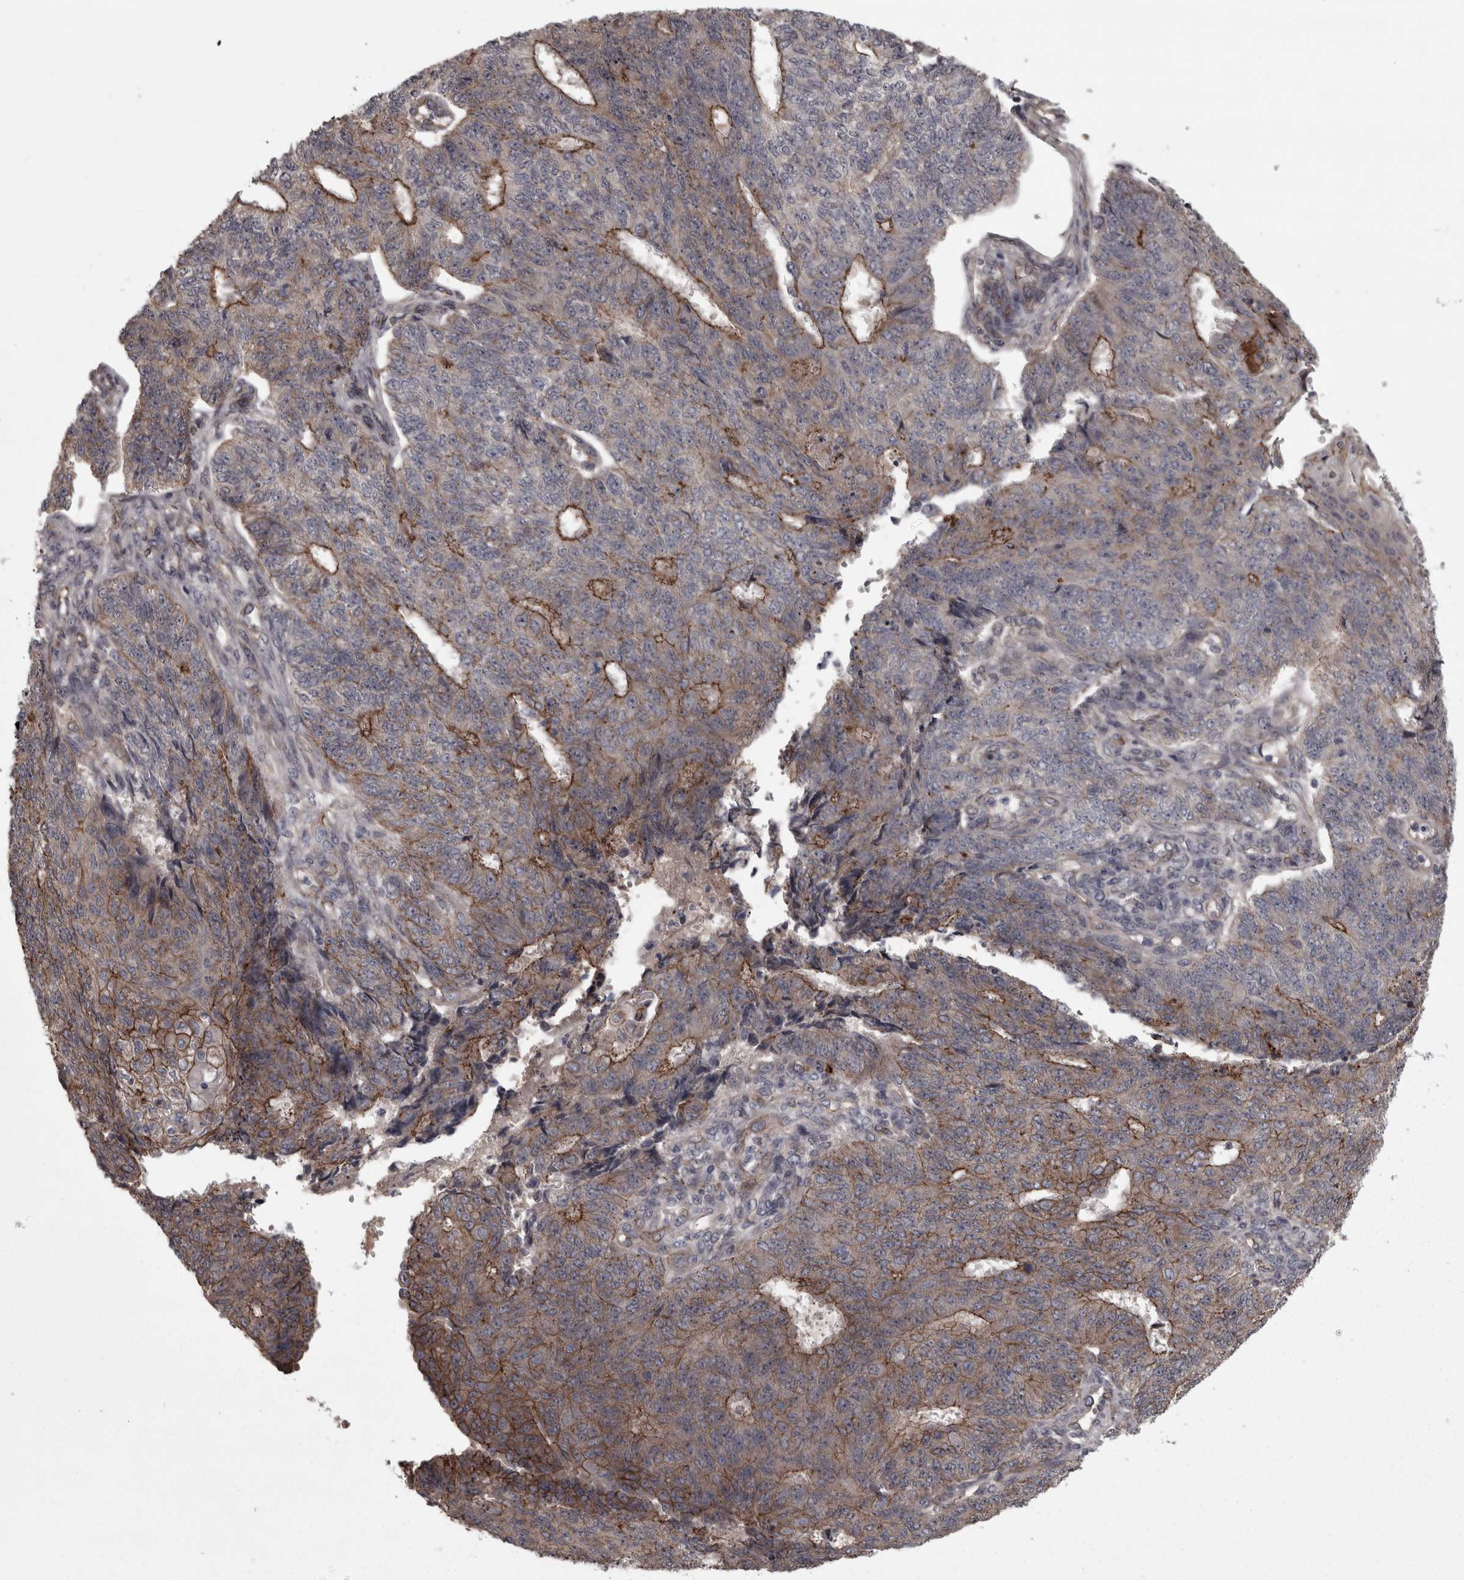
{"staining": {"intensity": "moderate", "quantity": "25%-75%", "location": "cytoplasmic/membranous"}, "tissue": "endometrial cancer", "cell_type": "Tumor cells", "image_type": "cancer", "snomed": [{"axis": "morphology", "description": "Adenocarcinoma, NOS"}, {"axis": "topography", "description": "Endometrium"}], "caption": "Endometrial cancer (adenocarcinoma) tissue exhibits moderate cytoplasmic/membranous staining in about 25%-75% of tumor cells (Brightfield microscopy of DAB IHC at high magnification).", "gene": "PCDH17", "patient": {"sex": "female", "age": 32}}